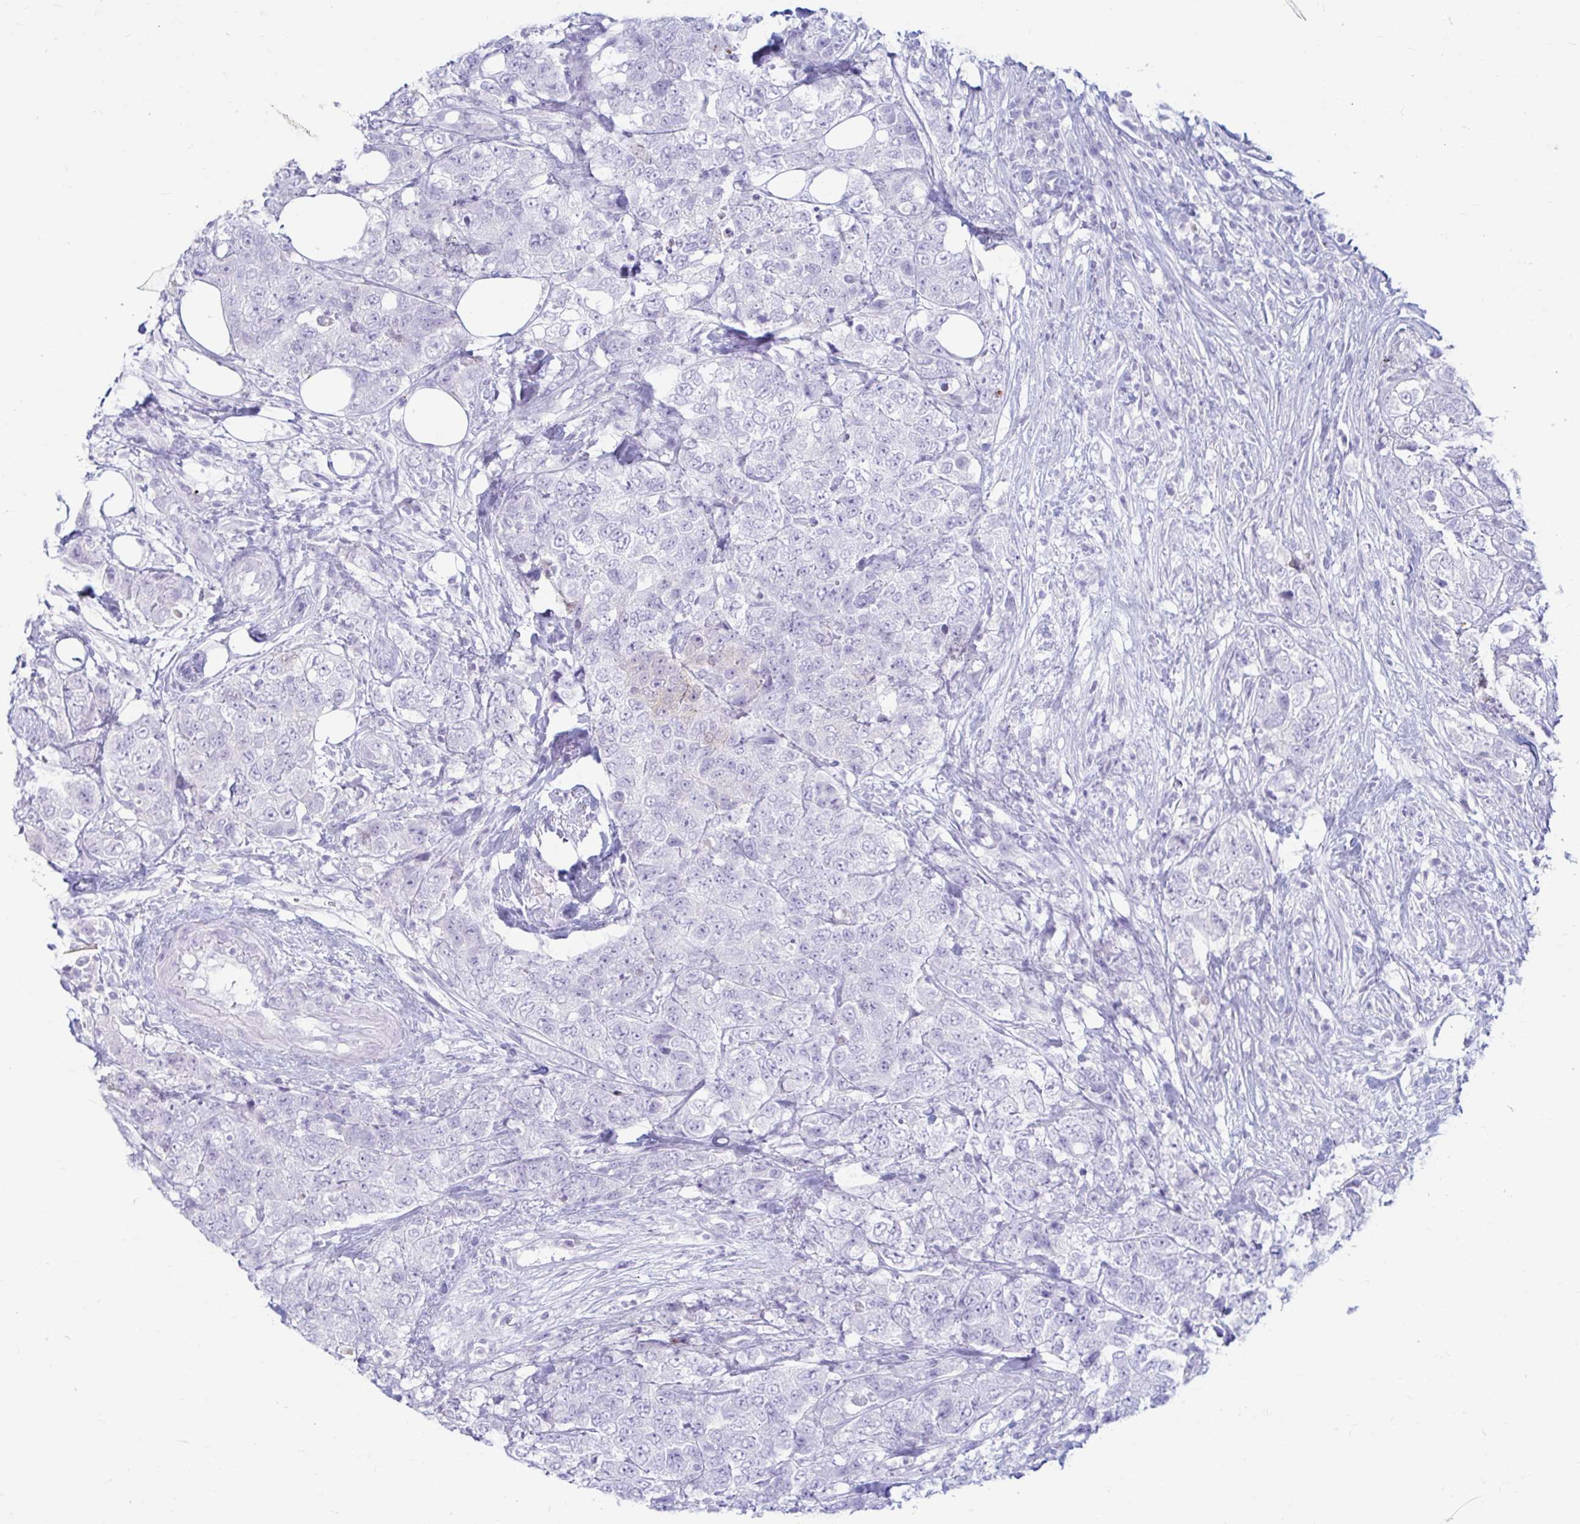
{"staining": {"intensity": "negative", "quantity": "none", "location": "none"}, "tissue": "urothelial cancer", "cell_type": "Tumor cells", "image_type": "cancer", "snomed": [{"axis": "morphology", "description": "Urothelial carcinoma, High grade"}, {"axis": "topography", "description": "Urinary bladder"}], "caption": "DAB (3,3'-diaminobenzidine) immunohistochemical staining of urothelial cancer demonstrates no significant expression in tumor cells.", "gene": "ERICH6", "patient": {"sex": "female", "age": 78}}